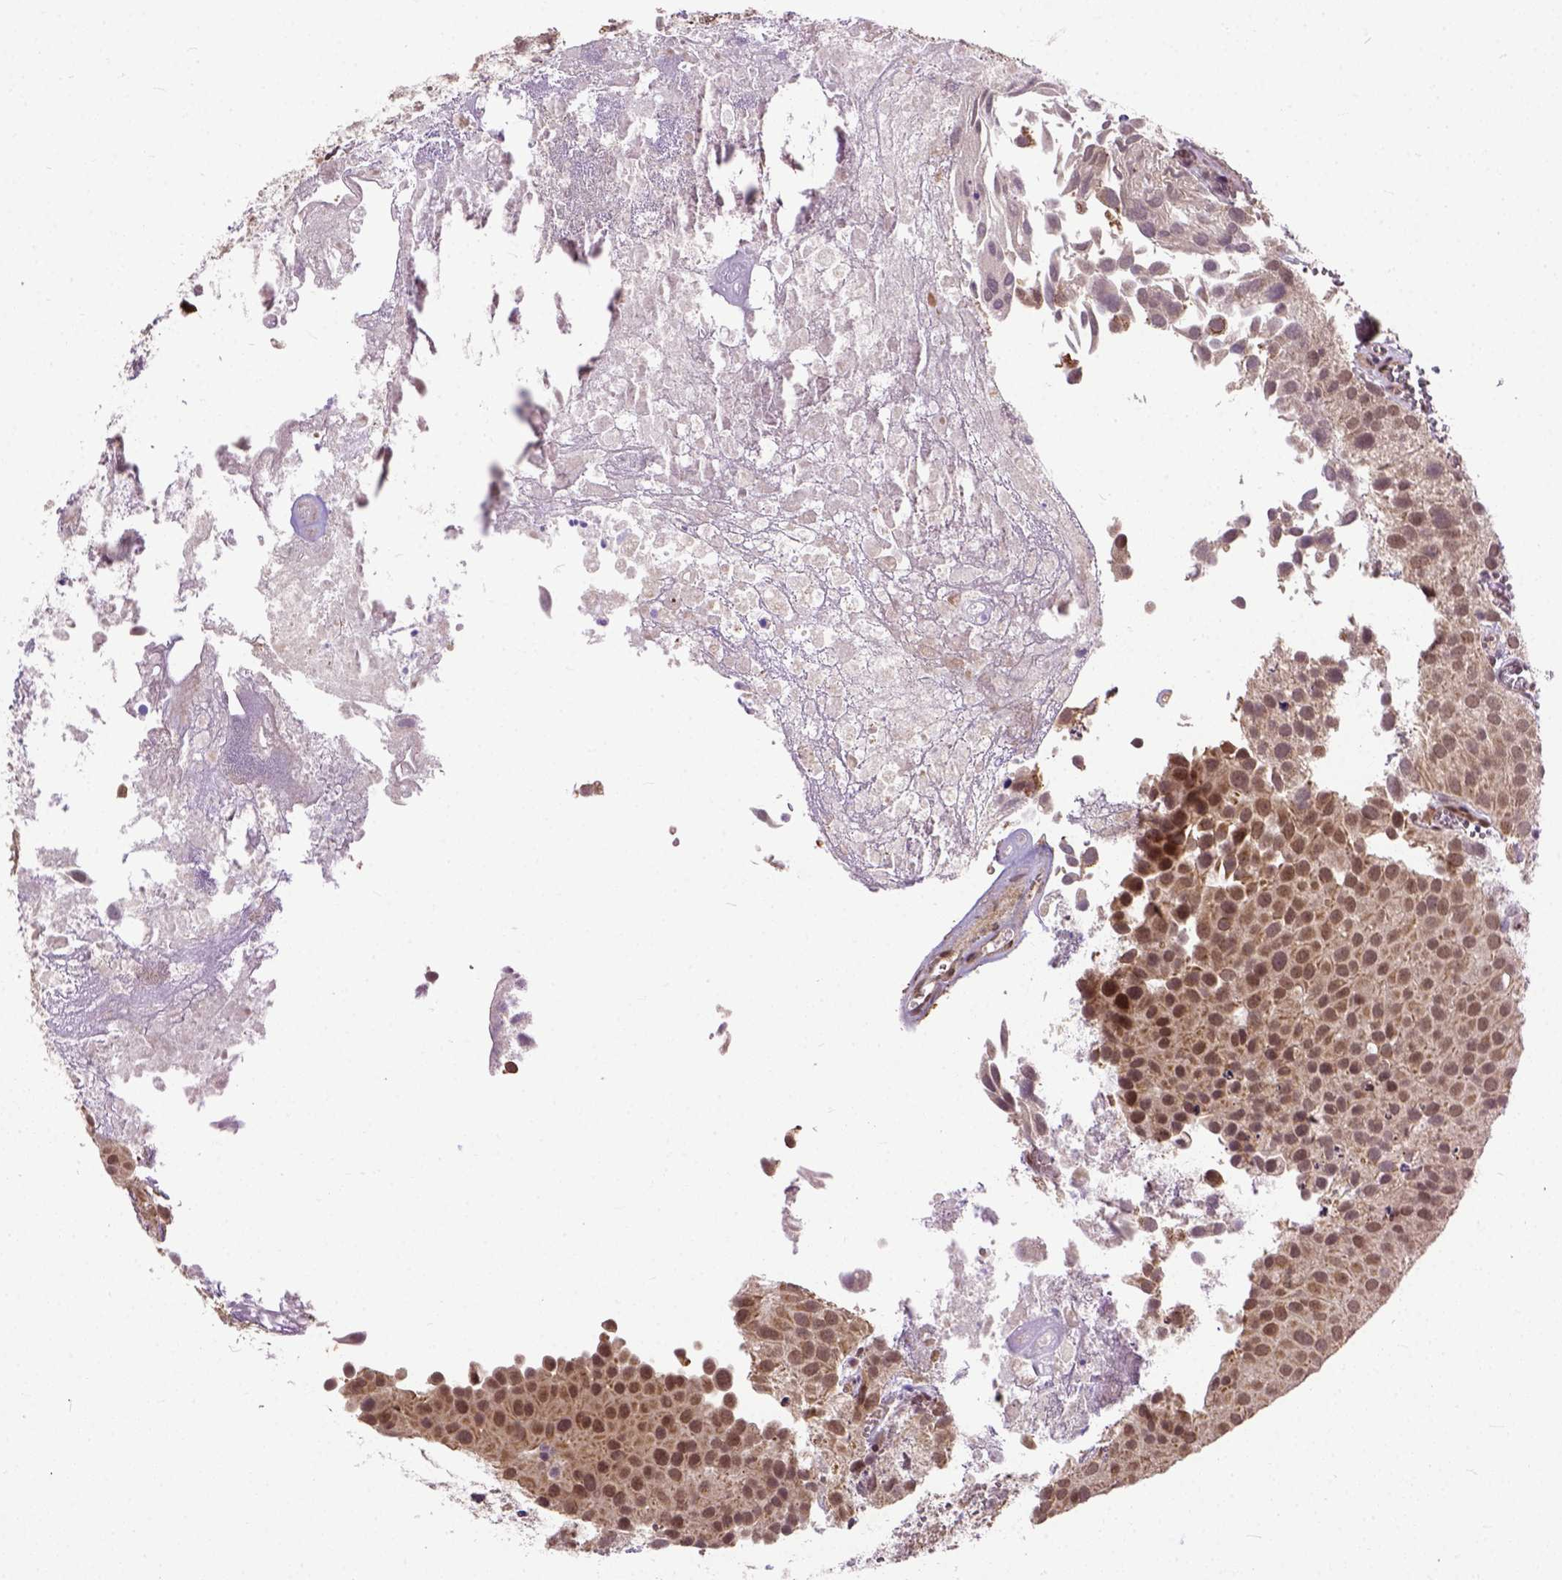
{"staining": {"intensity": "moderate", "quantity": ">75%", "location": "nuclear"}, "tissue": "urothelial cancer", "cell_type": "Tumor cells", "image_type": "cancer", "snomed": [{"axis": "morphology", "description": "Urothelial carcinoma, Low grade"}, {"axis": "topography", "description": "Urinary bladder"}], "caption": "A histopathology image of urothelial cancer stained for a protein exhibits moderate nuclear brown staining in tumor cells. The staining is performed using DAB brown chromogen to label protein expression. The nuclei are counter-stained blue using hematoxylin.", "gene": "ZNF630", "patient": {"sex": "female", "age": 69}}